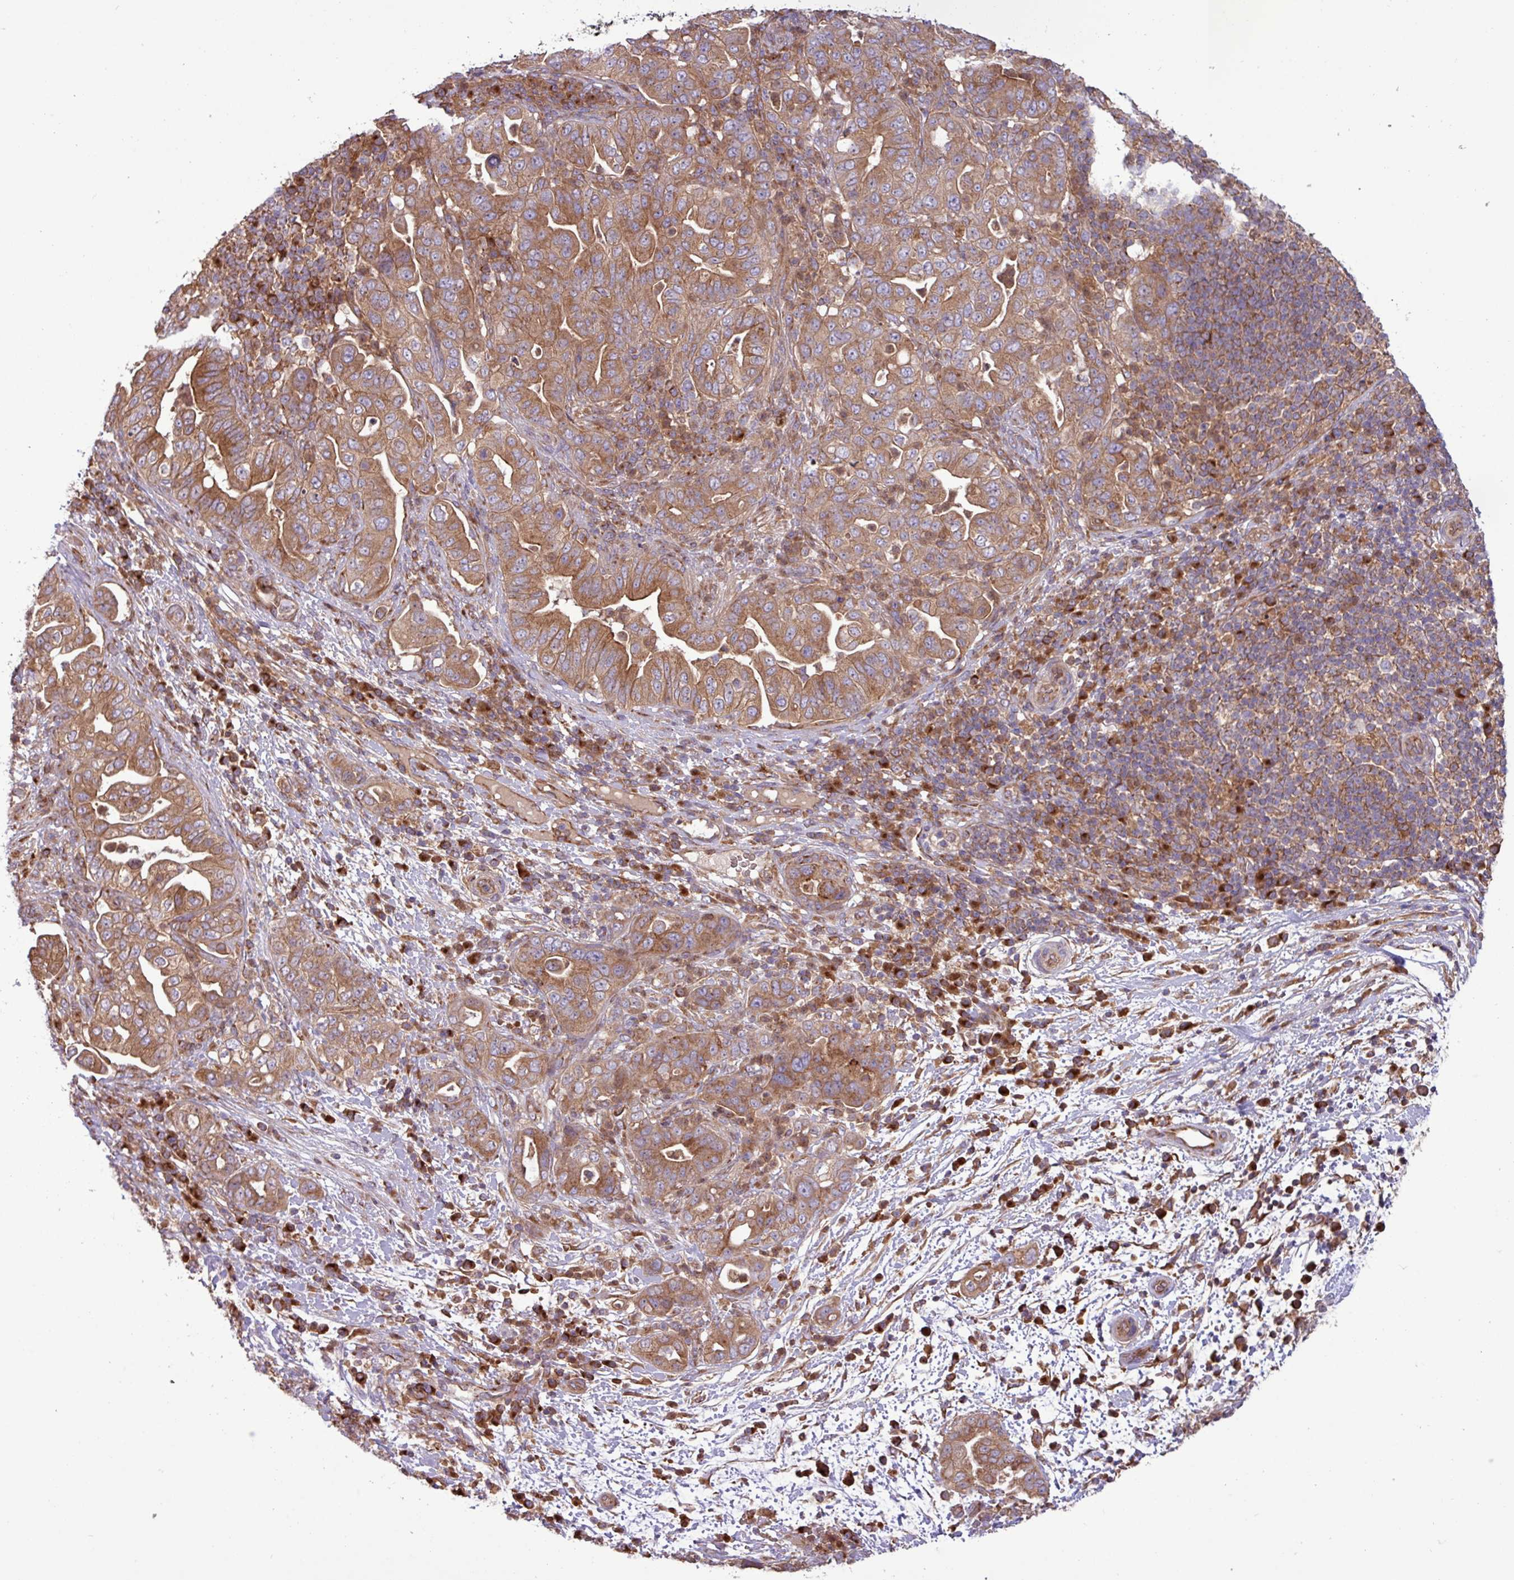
{"staining": {"intensity": "moderate", "quantity": ">75%", "location": "cytoplasmic/membranous"}, "tissue": "pancreatic cancer", "cell_type": "Tumor cells", "image_type": "cancer", "snomed": [{"axis": "morphology", "description": "Normal tissue, NOS"}, {"axis": "morphology", "description": "Adenocarcinoma, NOS"}, {"axis": "topography", "description": "Lymph node"}, {"axis": "topography", "description": "Pancreas"}], "caption": "There is medium levels of moderate cytoplasmic/membranous positivity in tumor cells of pancreatic adenocarcinoma, as demonstrated by immunohistochemical staining (brown color).", "gene": "RAB19", "patient": {"sex": "female", "age": 67}}